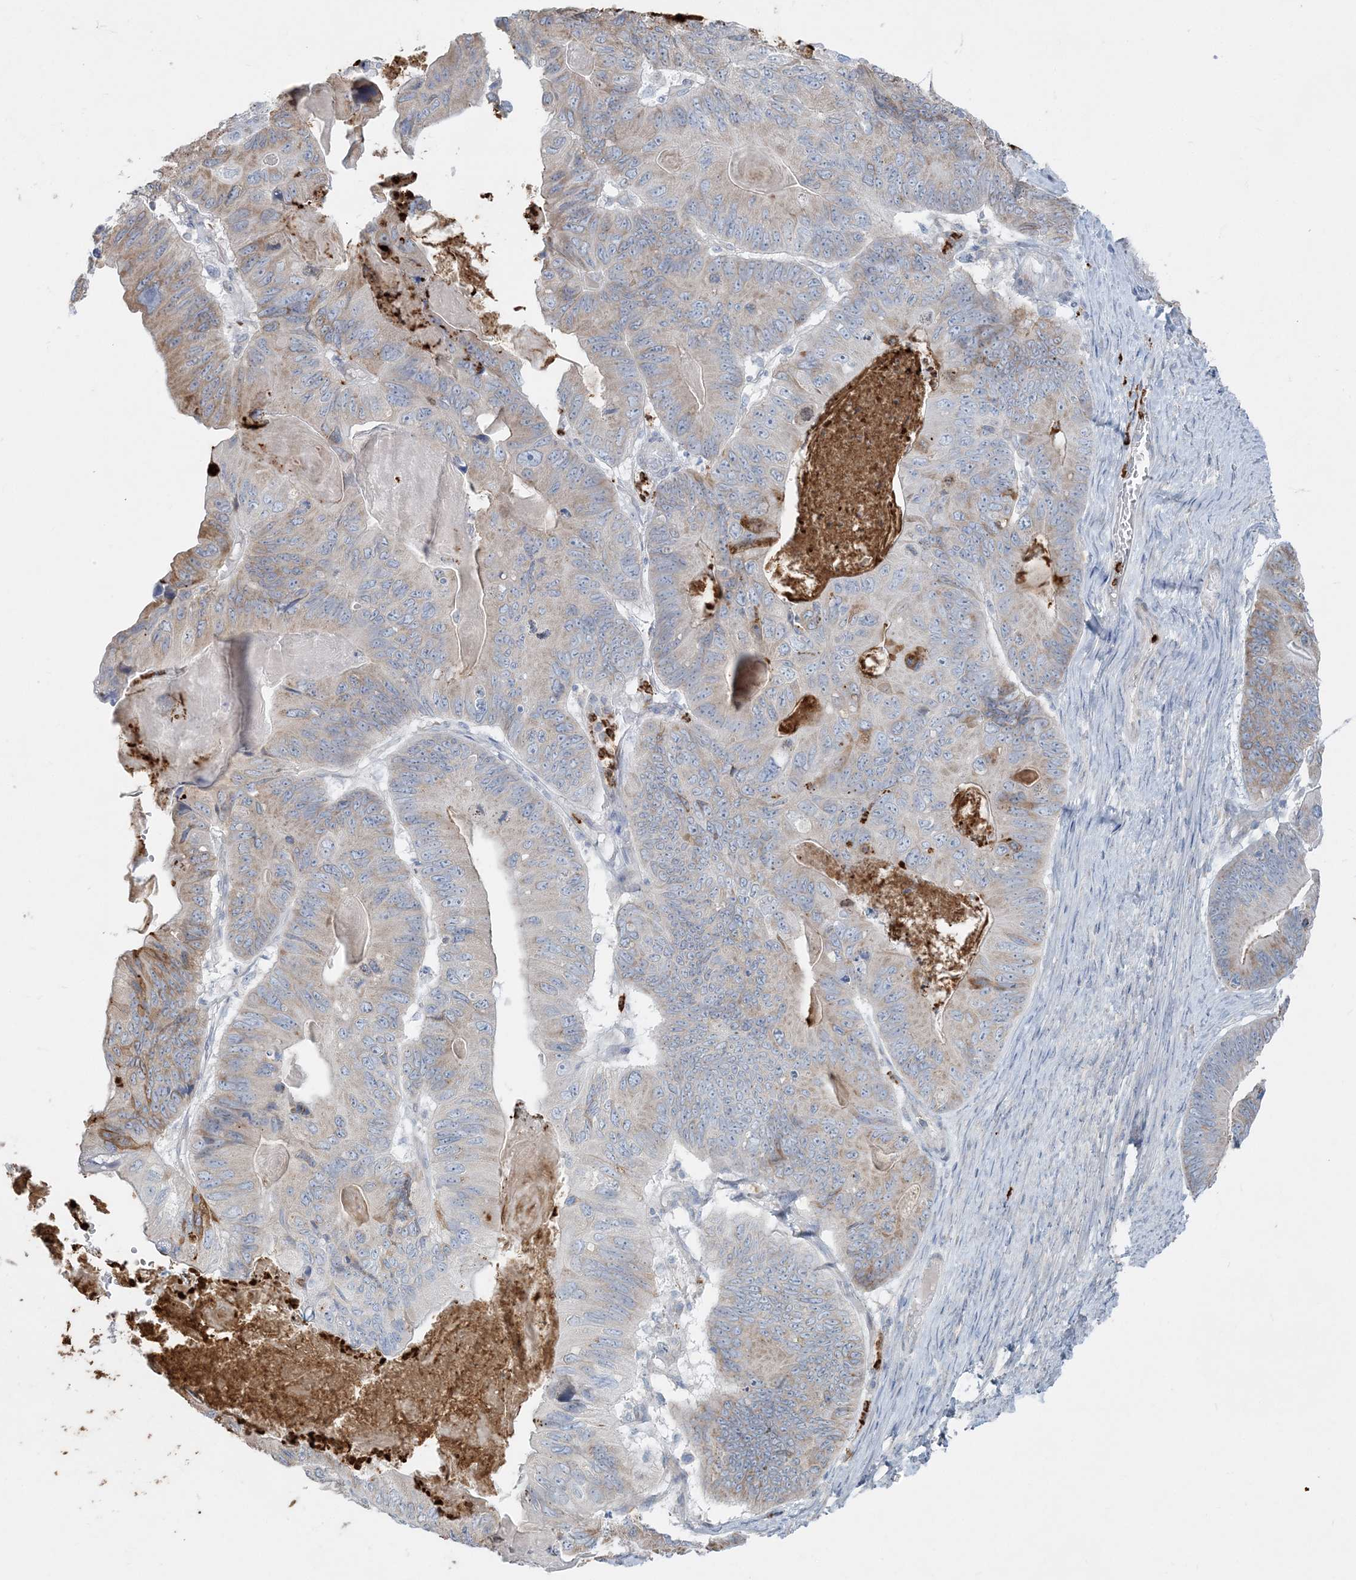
{"staining": {"intensity": "weak", "quantity": "25%-75%", "location": "cytoplasmic/membranous"}, "tissue": "ovarian cancer", "cell_type": "Tumor cells", "image_type": "cancer", "snomed": [{"axis": "morphology", "description": "Cystadenocarcinoma, mucinous, NOS"}, {"axis": "topography", "description": "Ovary"}], "caption": "Immunohistochemical staining of human ovarian cancer exhibits low levels of weak cytoplasmic/membranous protein staining in approximately 25%-75% of tumor cells.", "gene": "CCNJ", "patient": {"sex": "female", "age": 61}}